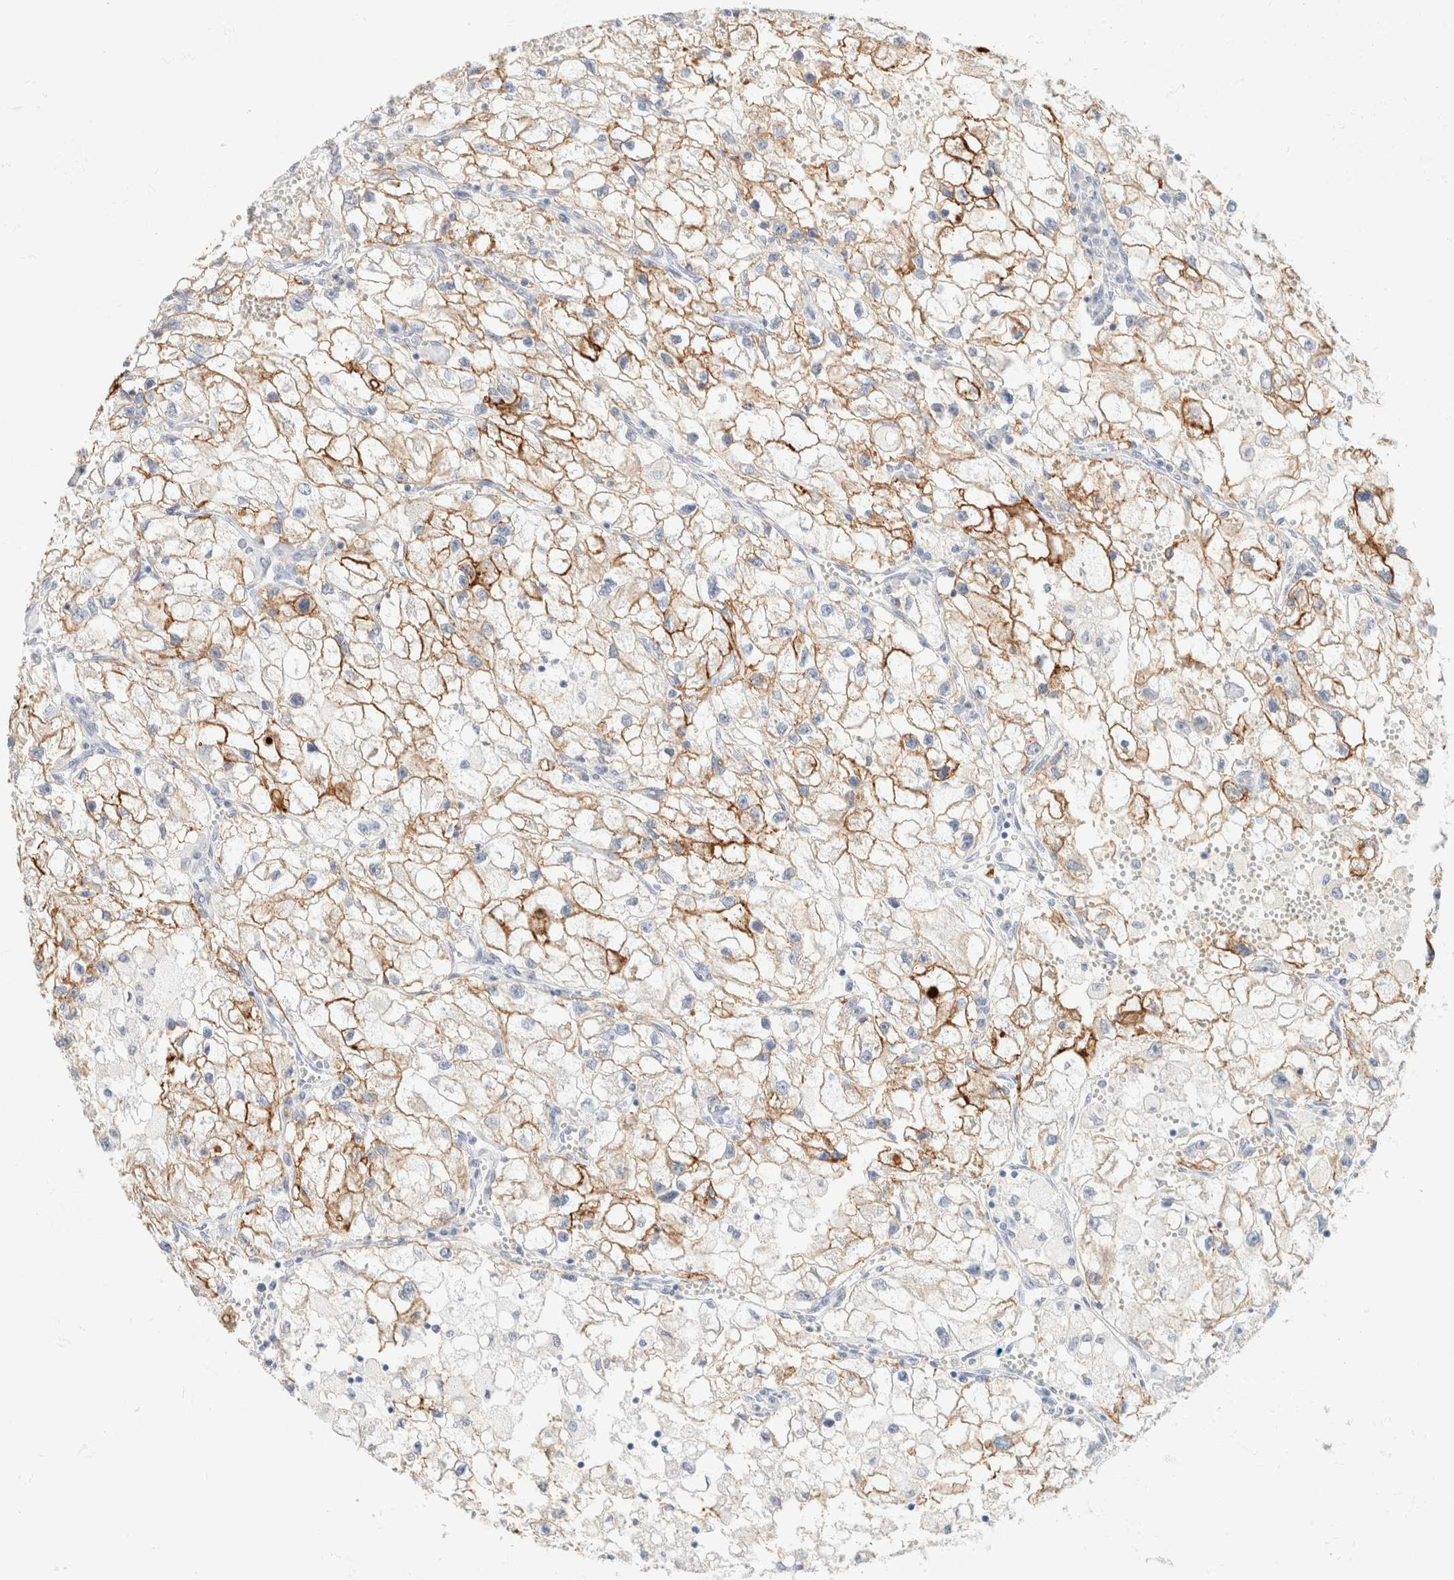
{"staining": {"intensity": "moderate", "quantity": ">75%", "location": "cytoplasmic/membranous"}, "tissue": "renal cancer", "cell_type": "Tumor cells", "image_type": "cancer", "snomed": [{"axis": "morphology", "description": "Adenocarcinoma, NOS"}, {"axis": "topography", "description": "Kidney"}], "caption": "Immunohistochemistry (IHC) (DAB) staining of human renal cancer displays moderate cytoplasmic/membranous protein positivity in about >75% of tumor cells. The protein is stained brown, and the nuclei are stained in blue (DAB IHC with brightfield microscopy, high magnification).", "gene": "CA12", "patient": {"sex": "female", "age": 70}}